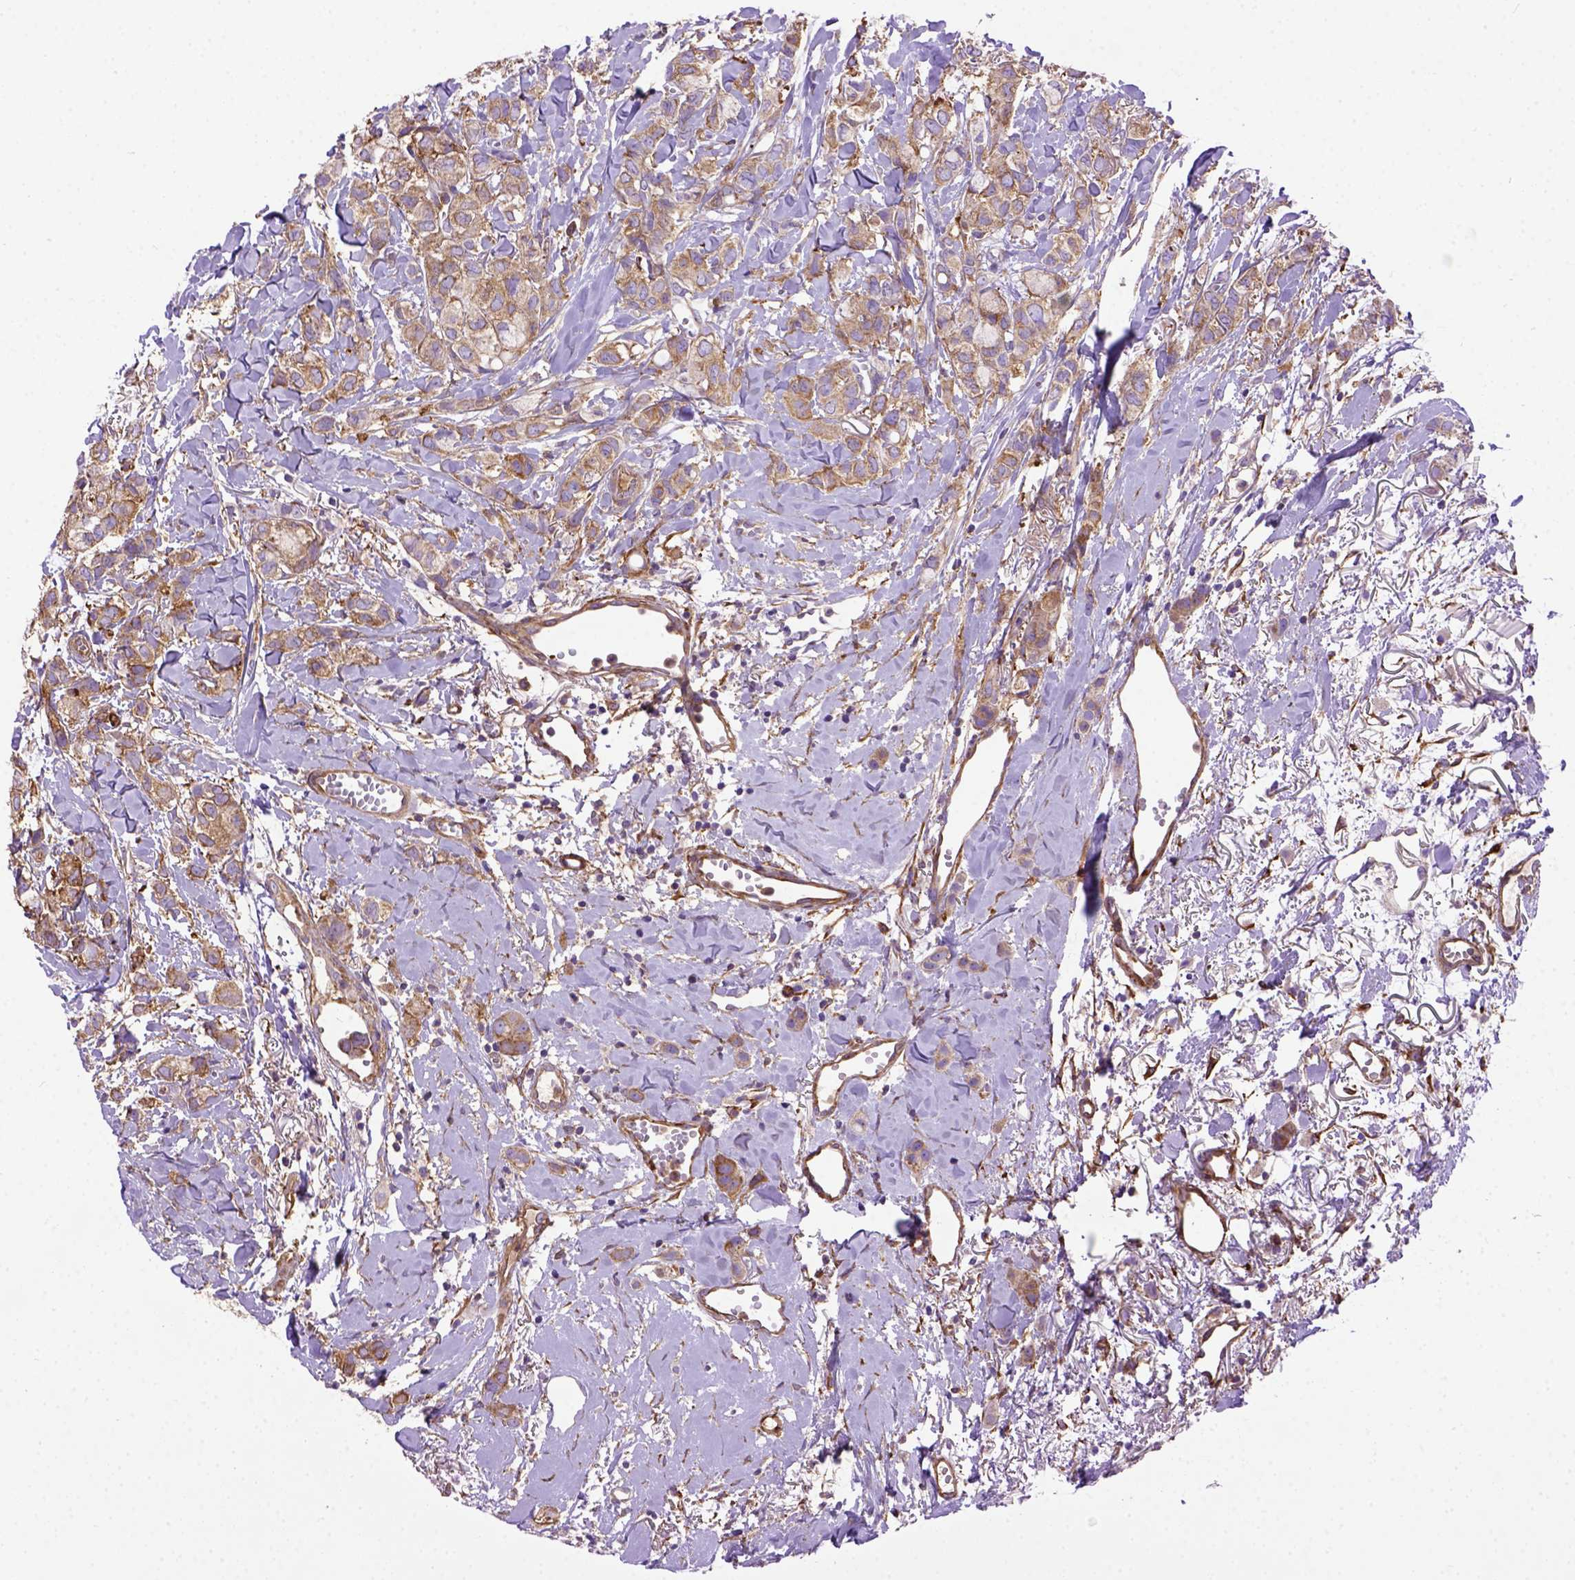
{"staining": {"intensity": "moderate", "quantity": ">75%", "location": "cytoplasmic/membranous"}, "tissue": "breast cancer", "cell_type": "Tumor cells", "image_type": "cancer", "snomed": [{"axis": "morphology", "description": "Duct carcinoma"}, {"axis": "topography", "description": "Breast"}], "caption": "Breast cancer (infiltrating ductal carcinoma) stained with immunohistochemistry (IHC) displays moderate cytoplasmic/membranous expression in about >75% of tumor cells.", "gene": "MVP", "patient": {"sex": "female", "age": 85}}